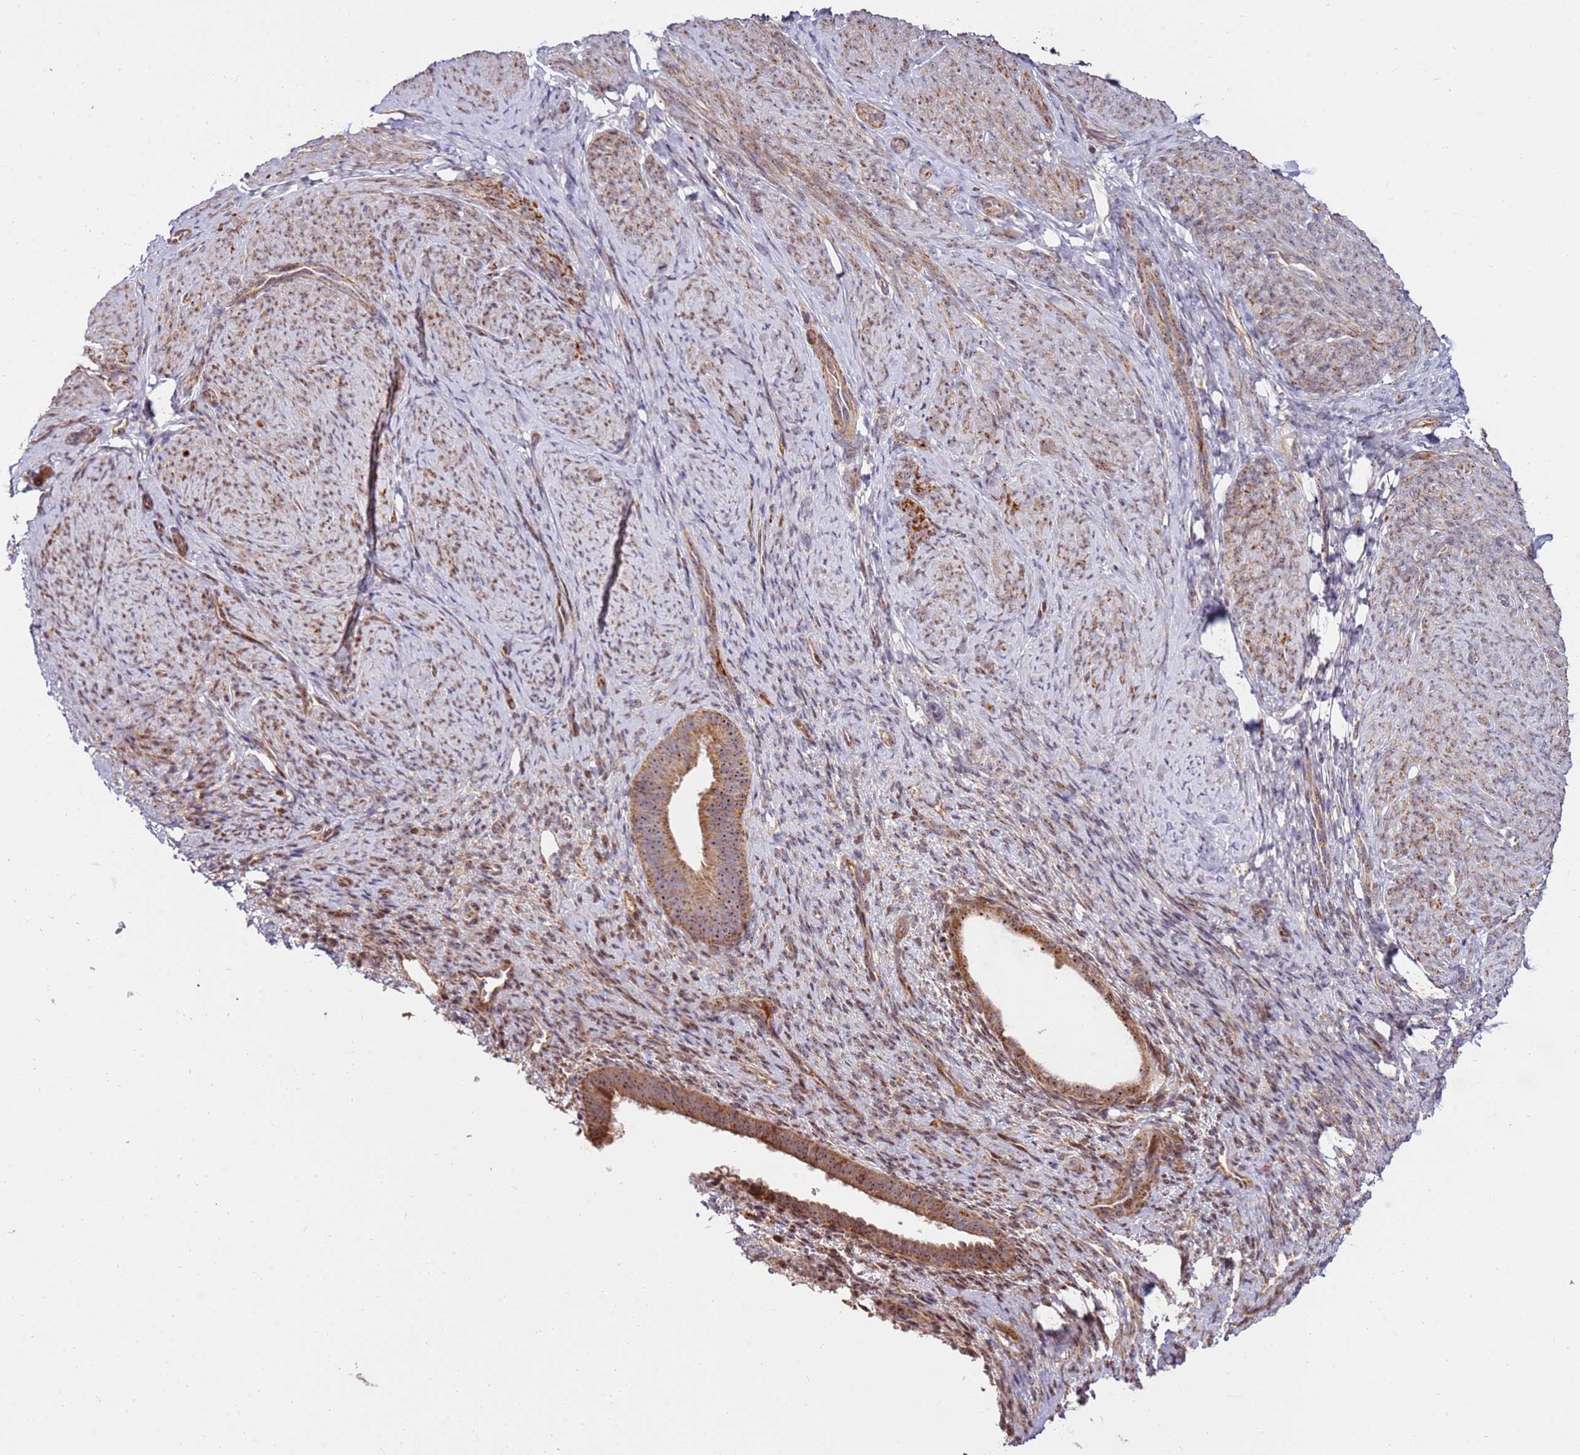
{"staining": {"intensity": "moderate", "quantity": "25%-75%", "location": "cytoplasmic/membranous"}, "tissue": "endometrium", "cell_type": "Cells in endometrial stroma", "image_type": "normal", "snomed": [{"axis": "morphology", "description": "Normal tissue, NOS"}, {"axis": "topography", "description": "Endometrium"}], "caption": "The histopathology image shows immunohistochemical staining of benign endometrium. There is moderate cytoplasmic/membranous expression is appreciated in approximately 25%-75% of cells in endometrial stroma. (DAB = brown stain, brightfield microscopy at high magnification).", "gene": "KIF25", "patient": {"sex": "female", "age": 65}}